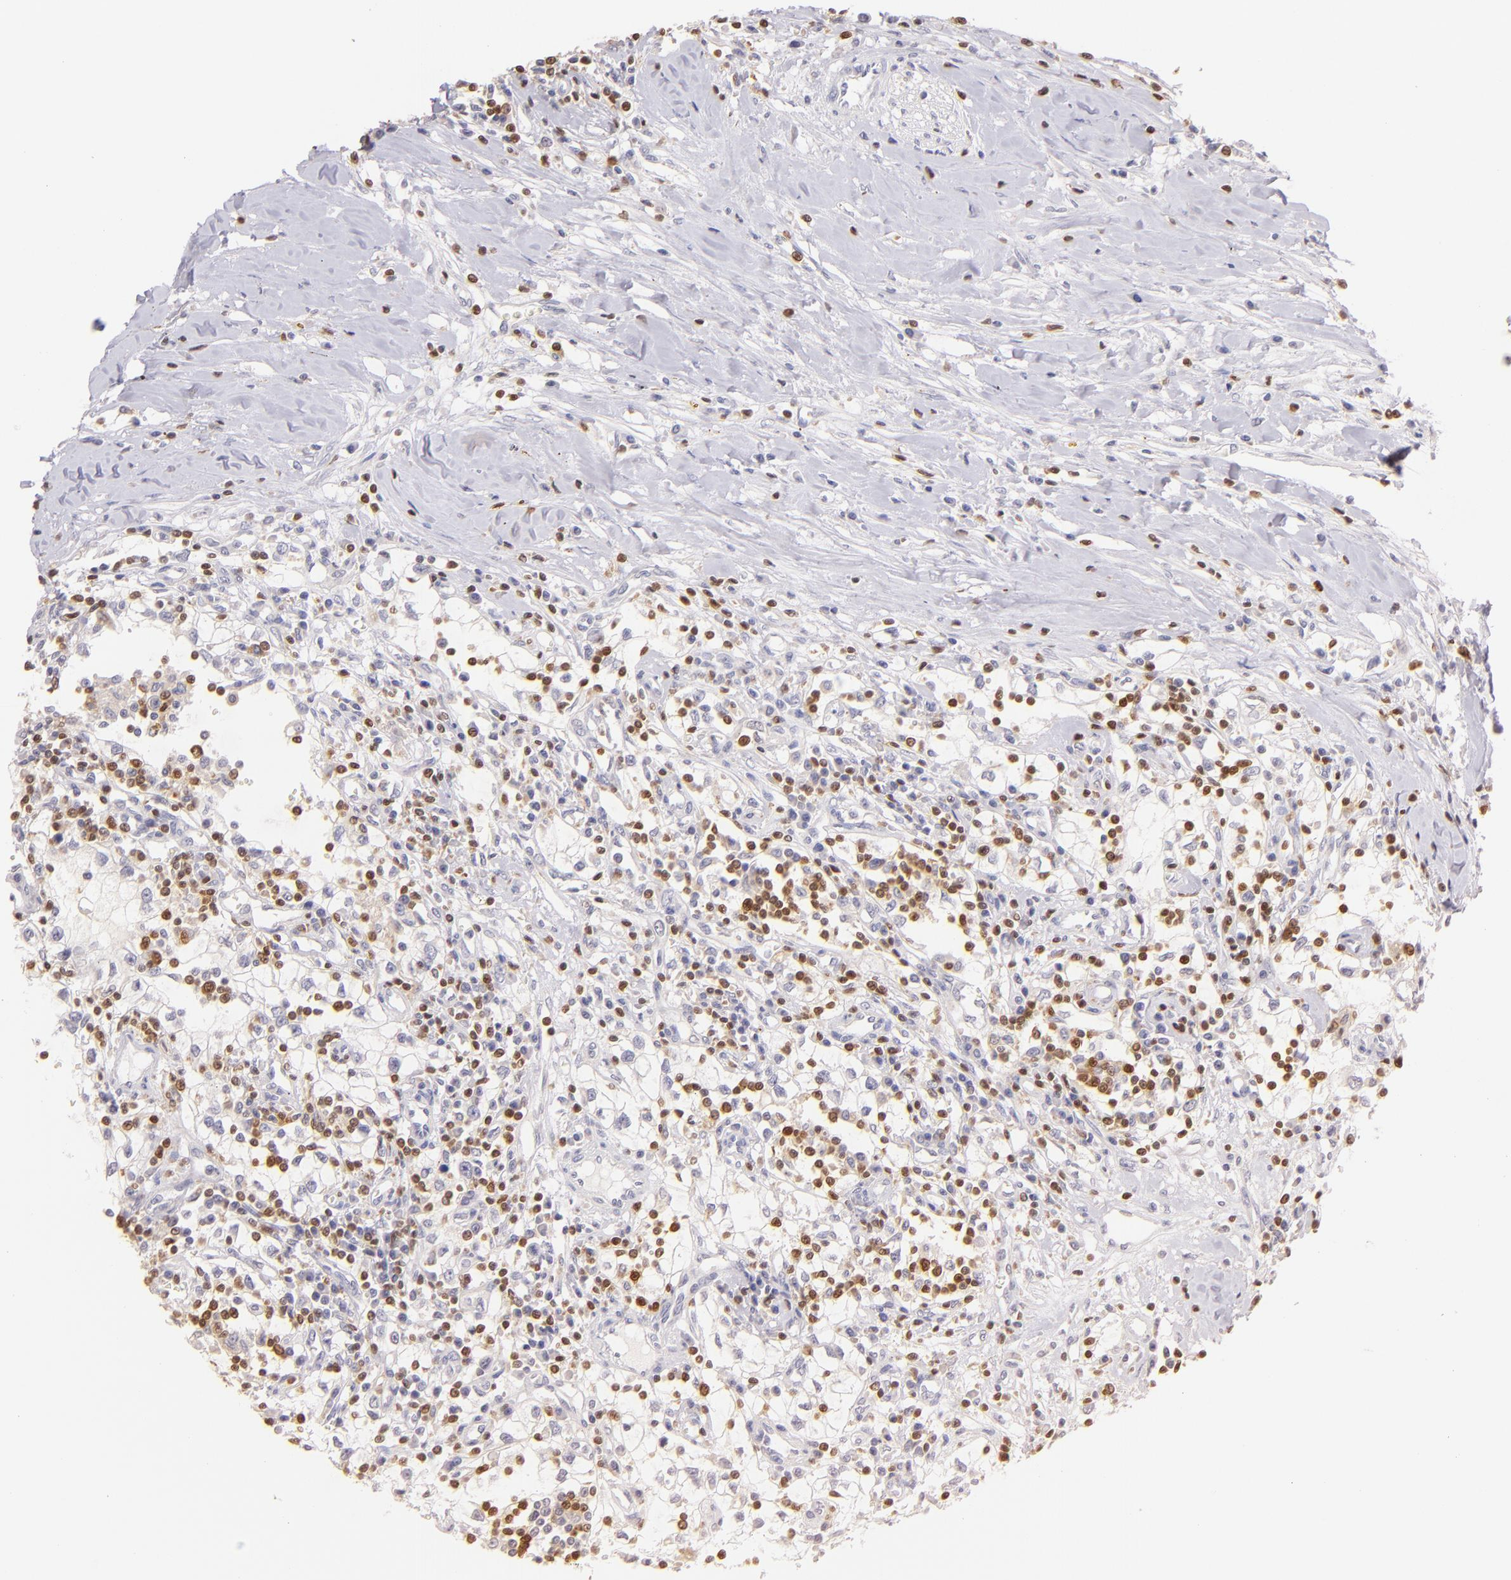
{"staining": {"intensity": "weak", "quantity": "<25%", "location": "cytoplasmic/membranous"}, "tissue": "renal cancer", "cell_type": "Tumor cells", "image_type": "cancer", "snomed": [{"axis": "morphology", "description": "Adenocarcinoma, NOS"}, {"axis": "topography", "description": "Kidney"}], "caption": "The image demonstrates no staining of tumor cells in renal cancer (adenocarcinoma).", "gene": "ZAP70", "patient": {"sex": "male", "age": 82}}